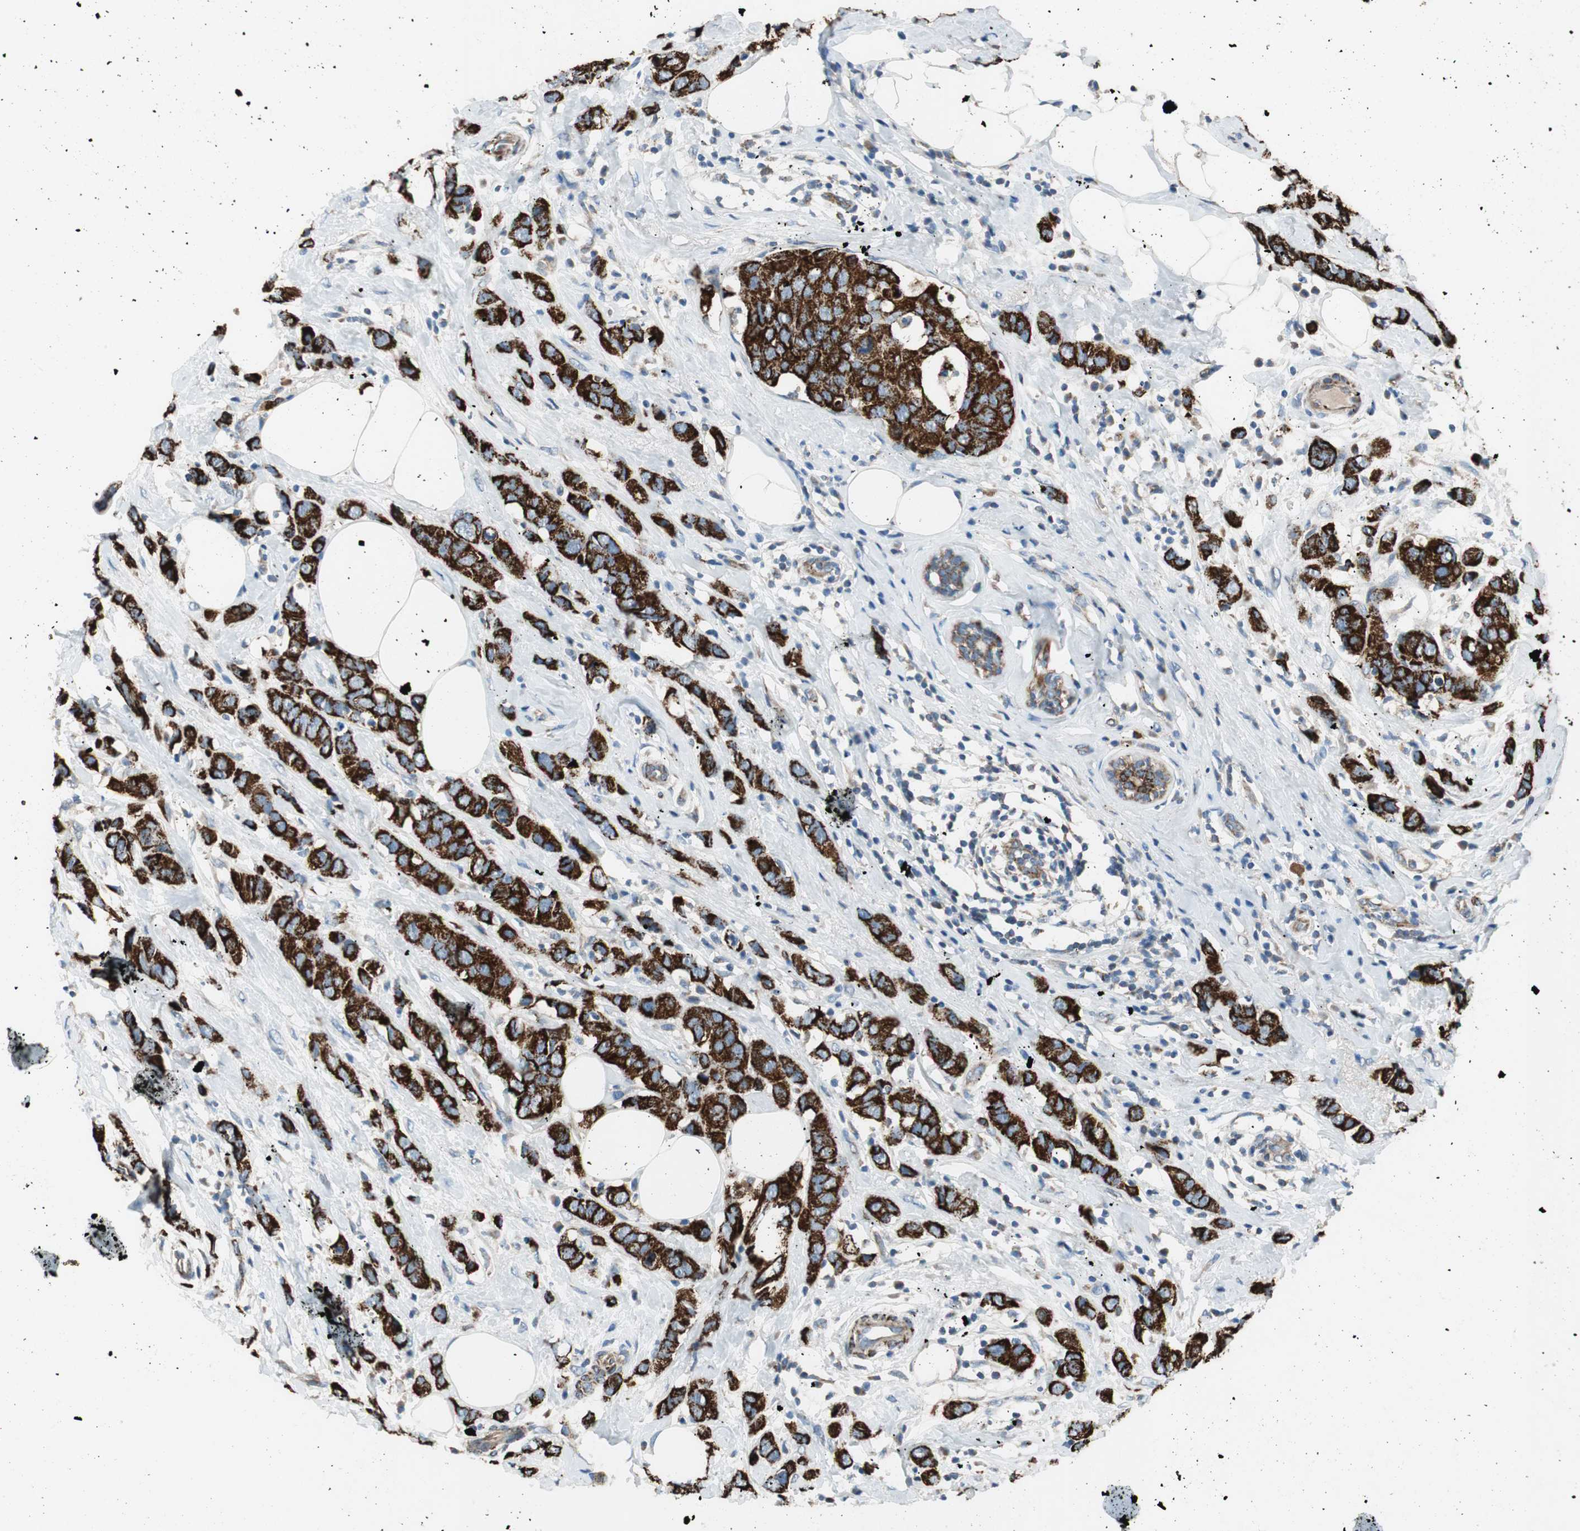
{"staining": {"intensity": "strong", "quantity": ">75%", "location": "cytoplasmic/membranous"}, "tissue": "breast cancer", "cell_type": "Tumor cells", "image_type": "cancer", "snomed": [{"axis": "morphology", "description": "Normal tissue, NOS"}, {"axis": "morphology", "description": "Duct carcinoma"}, {"axis": "topography", "description": "Breast"}], "caption": "This is a histology image of IHC staining of breast cancer, which shows strong positivity in the cytoplasmic/membranous of tumor cells.", "gene": "AKAP1", "patient": {"sex": "female", "age": 50}}